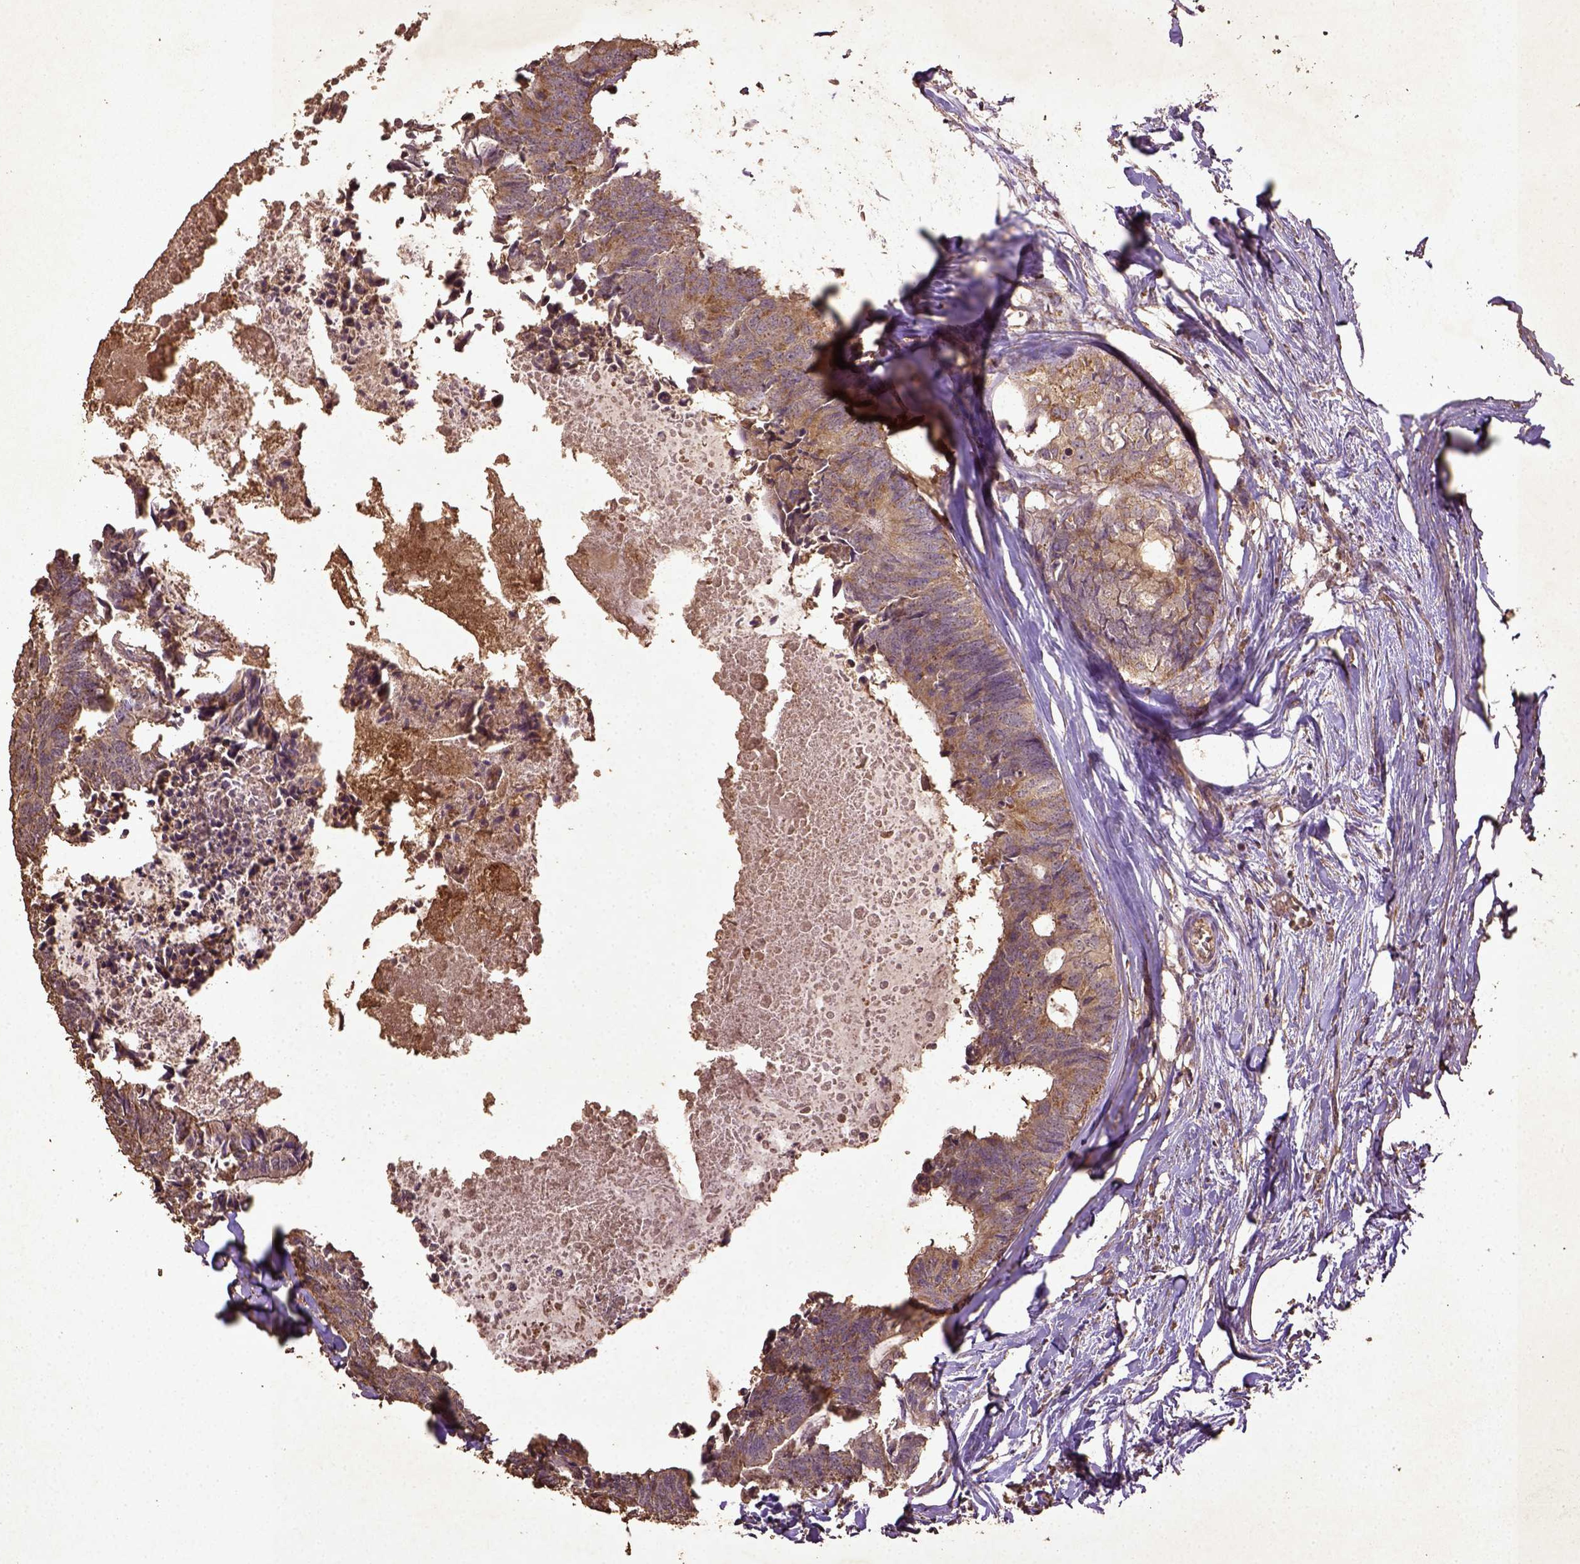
{"staining": {"intensity": "moderate", "quantity": ">75%", "location": "cytoplasmic/membranous"}, "tissue": "colorectal cancer", "cell_type": "Tumor cells", "image_type": "cancer", "snomed": [{"axis": "morphology", "description": "Adenocarcinoma, NOS"}, {"axis": "topography", "description": "Colon"}, {"axis": "topography", "description": "Rectum"}], "caption": "Human adenocarcinoma (colorectal) stained with a protein marker shows moderate staining in tumor cells.", "gene": "MT-CO1", "patient": {"sex": "male", "age": 57}}